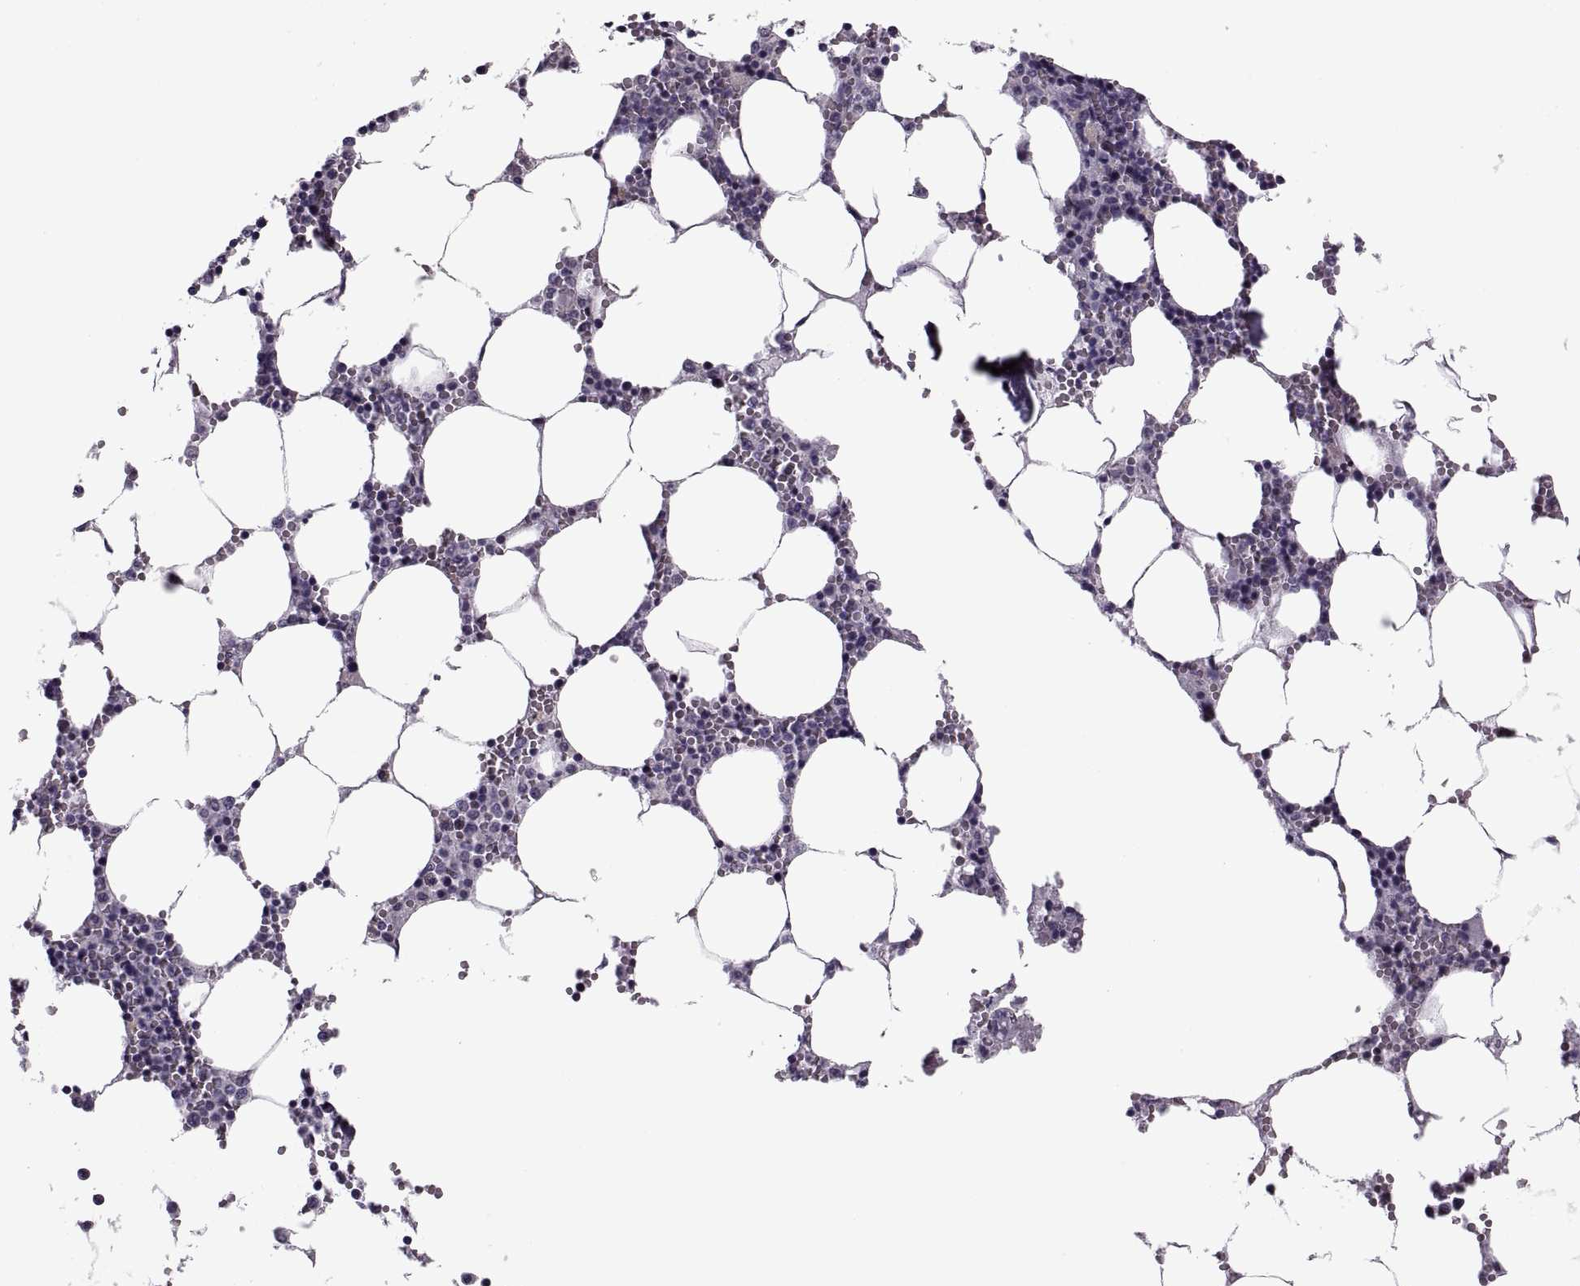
{"staining": {"intensity": "negative", "quantity": "none", "location": "none"}, "tissue": "bone marrow", "cell_type": "Hematopoietic cells", "image_type": "normal", "snomed": [{"axis": "morphology", "description": "Normal tissue, NOS"}, {"axis": "topography", "description": "Bone marrow"}], "caption": "The histopathology image exhibits no staining of hematopoietic cells in unremarkable bone marrow. (DAB (3,3'-diaminobenzidine) IHC, high magnification).", "gene": "PAGE2B", "patient": {"sex": "female", "age": 64}}